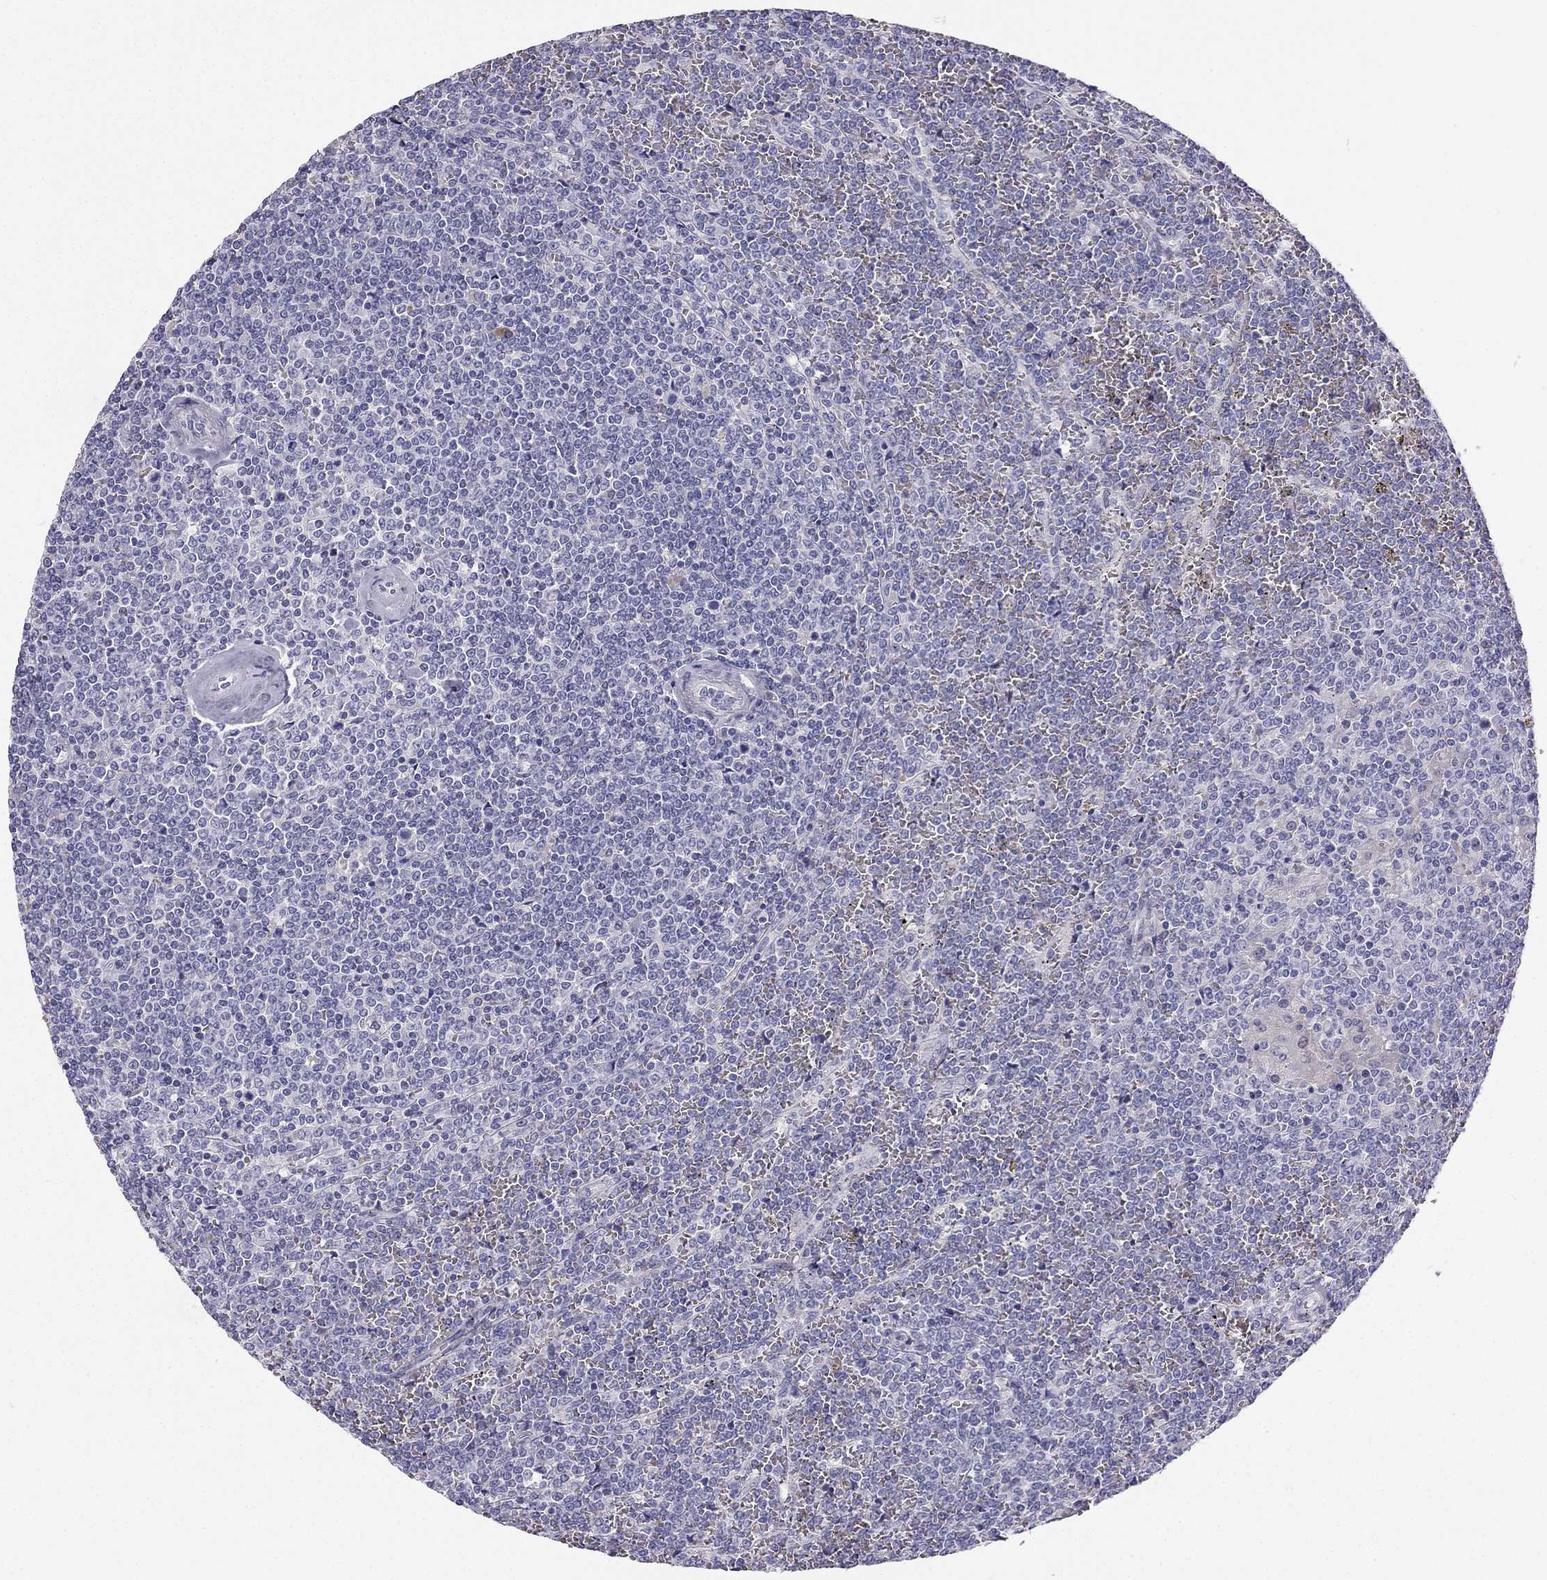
{"staining": {"intensity": "negative", "quantity": "none", "location": "none"}, "tissue": "lymphoma", "cell_type": "Tumor cells", "image_type": "cancer", "snomed": [{"axis": "morphology", "description": "Malignant lymphoma, non-Hodgkin's type, Low grade"}, {"axis": "topography", "description": "Spleen"}], "caption": "There is no significant expression in tumor cells of lymphoma.", "gene": "RSPH14", "patient": {"sex": "female", "age": 19}}